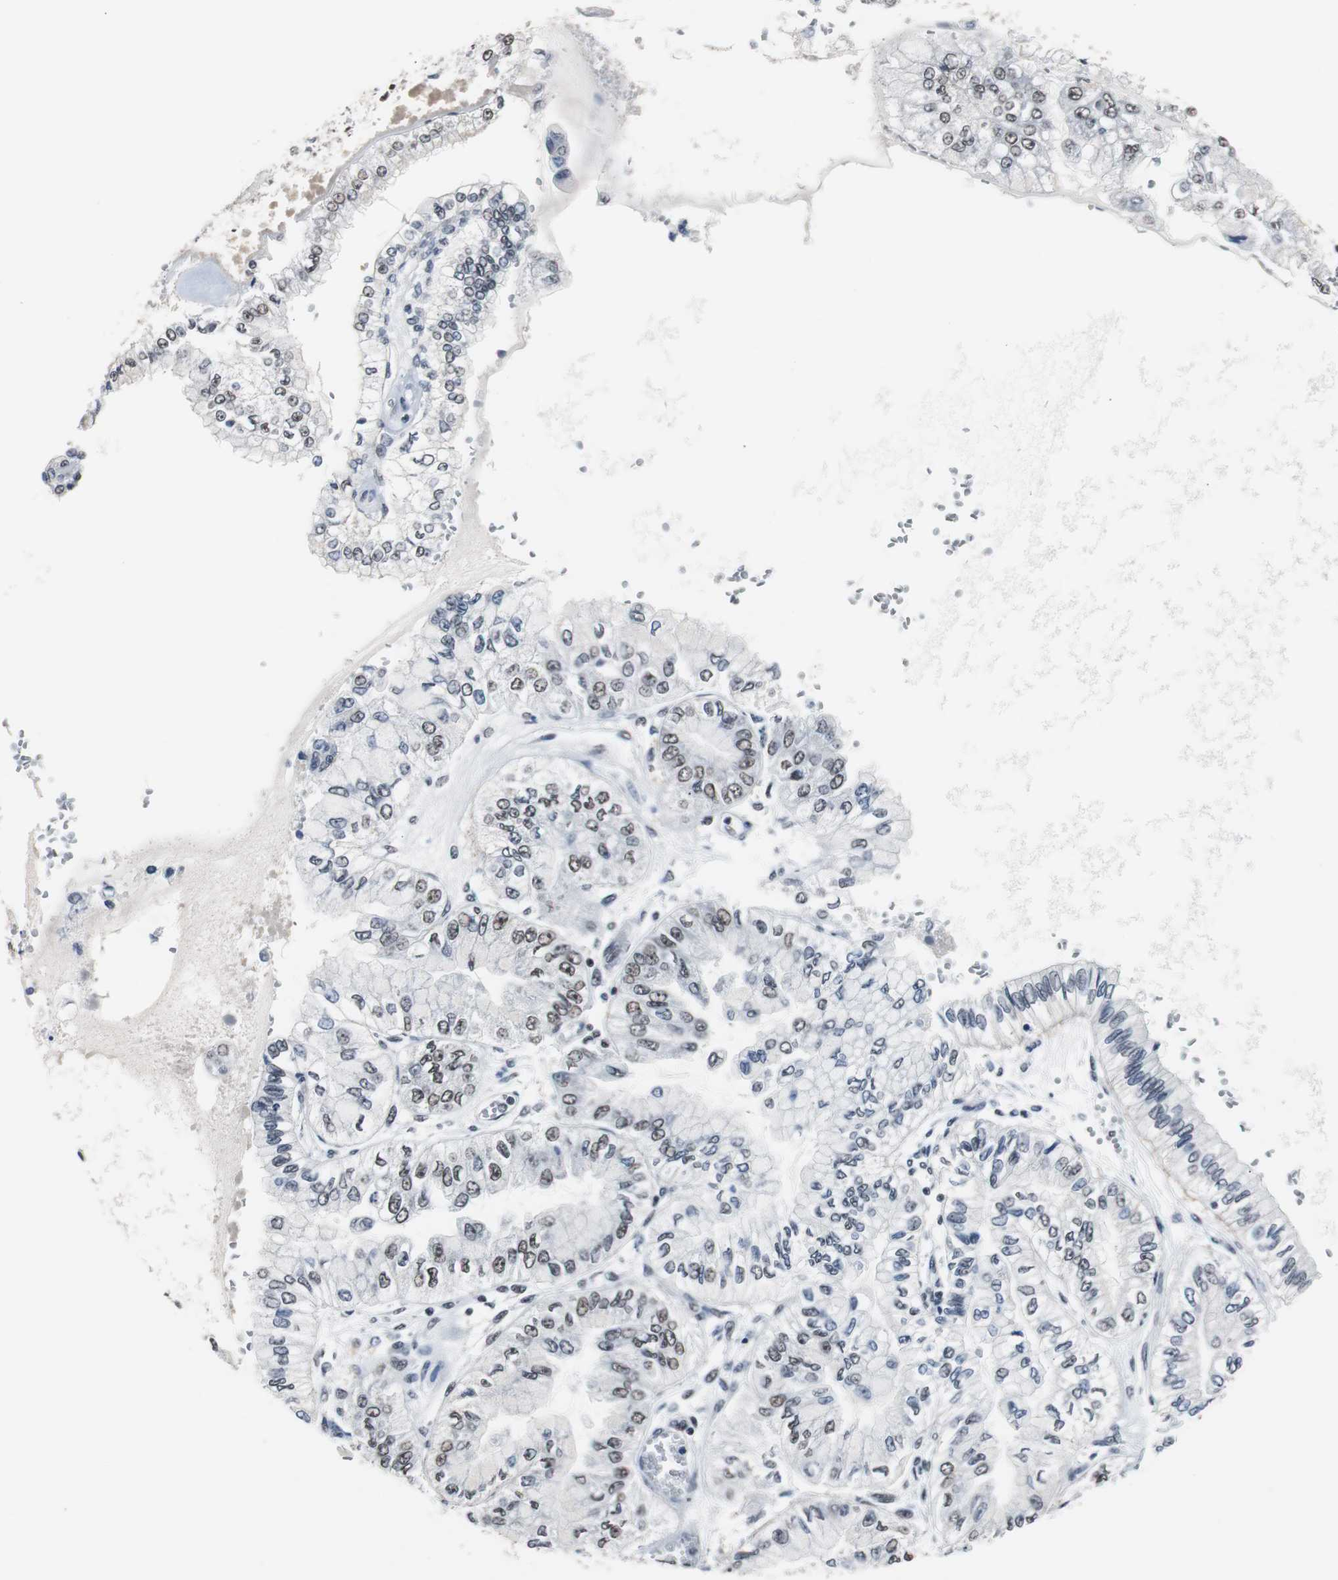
{"staining": {"intensity": "weak", "quantity": "<25%", "location": "nuclear"}, "tissue": "liver cancer", "cell_type": "Tumor cells", "image_type": "cancer", "snomed": [{"axis": "morphology", "description": "Cholangiocarcinoma"}, {"axis": "topography", "description": "Liver"}], "caption": "High power microscopy micrograph of an immunohistochemistry (IHC) image of cholangiocarcinoma (liver), revealing no significant positivity in tumor cells.", "gene": "TAF7", "patient": {"sex": "female", "age": 79}}